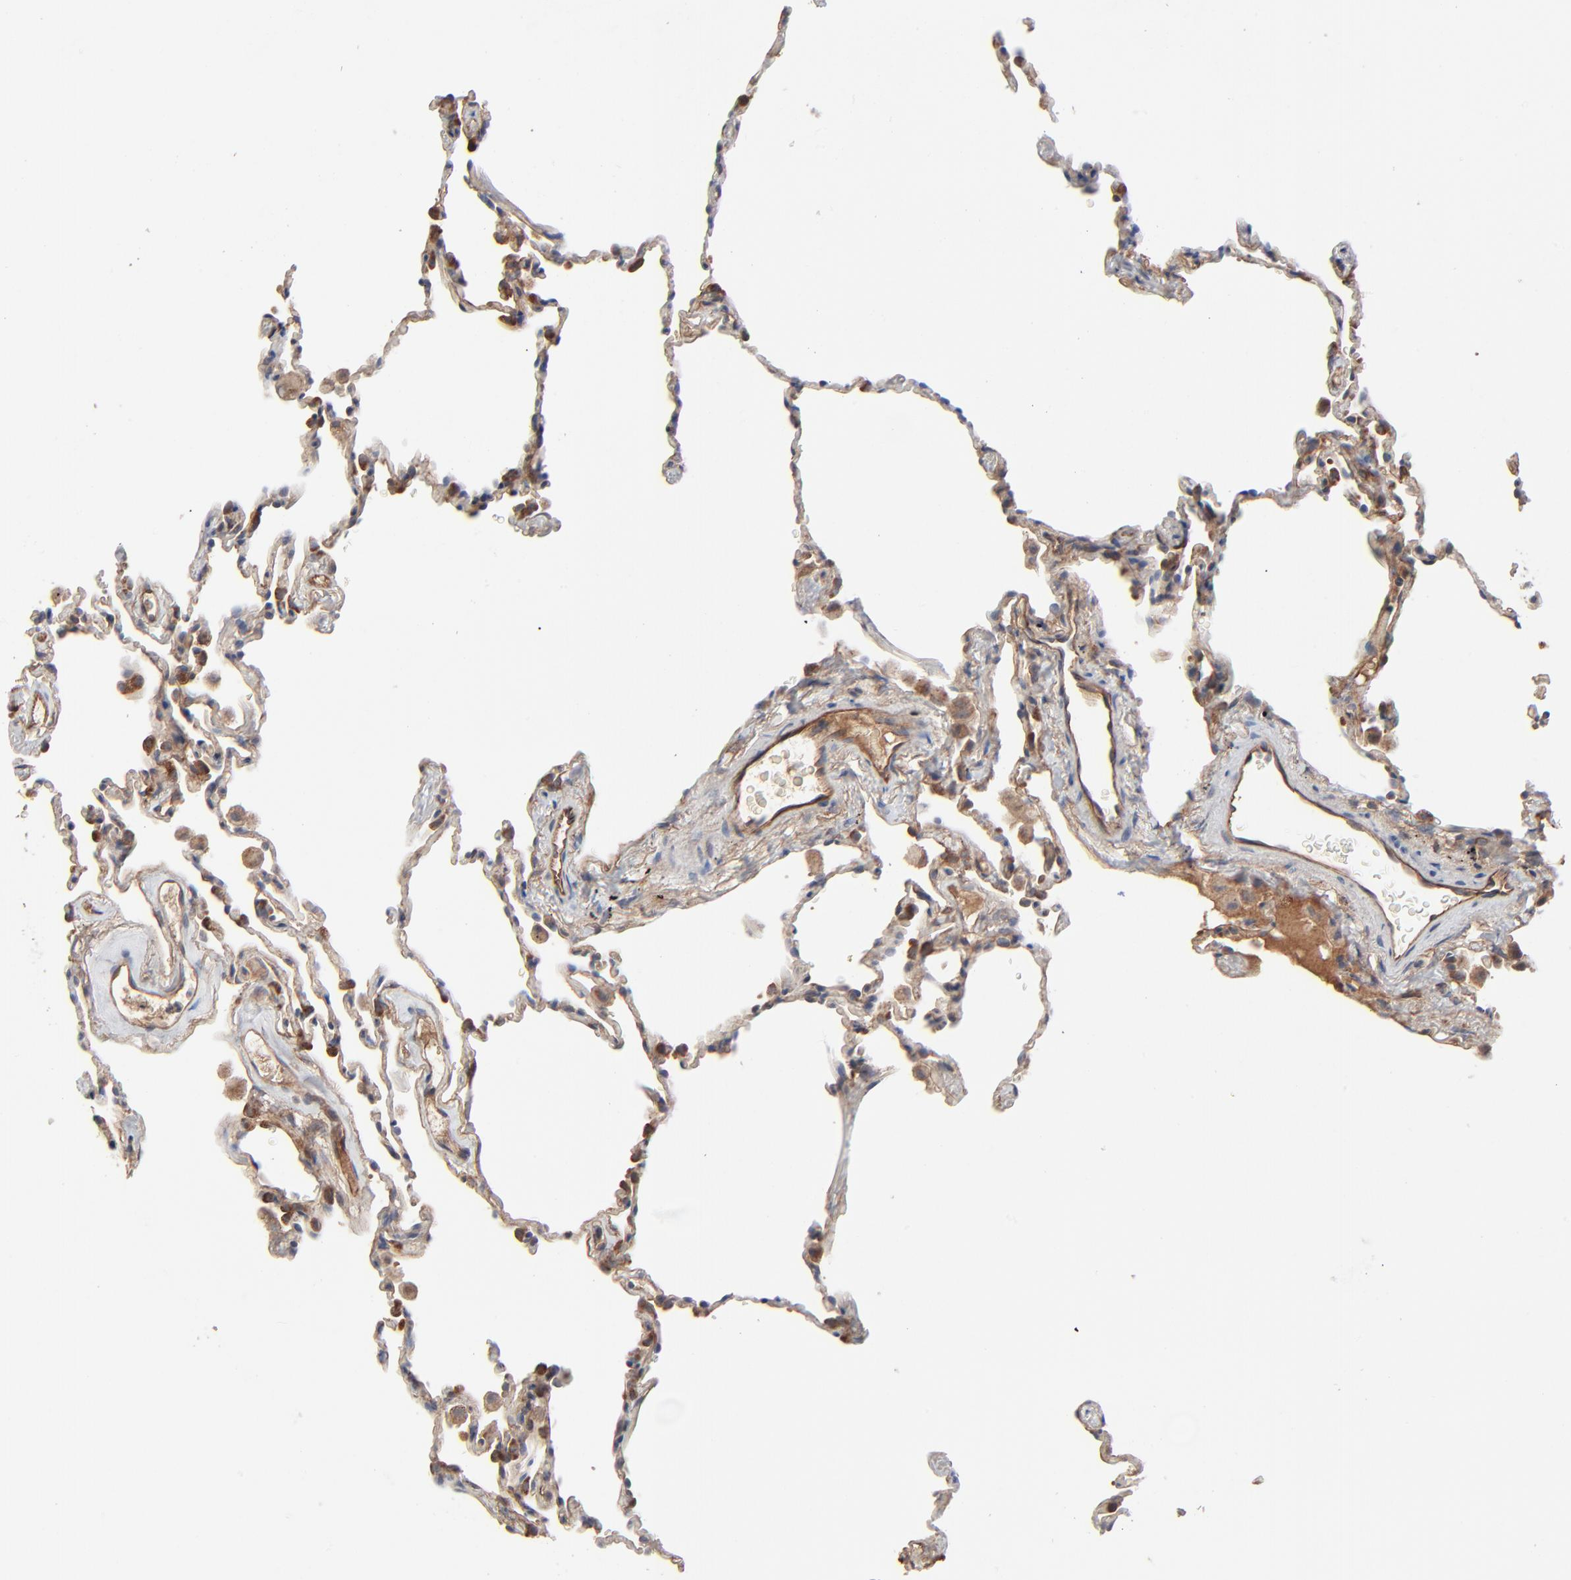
{"staining": {"intensity": "moderate", "quantity": ">75%", "location": "cytoplasmic/membranous"}, "tissue": "lung", "cell_type": "Alveolar cells", "image_type": "normal", "snomed": [{"axis": "morphology", "description": "Normal tissue, NOS"}, {"axis": "morphology", "description": "Soft tissue tumor metastatic"}, {"axis": "topography", "description": "Lung"}], "caption": "Unremarkable lung displays moderate cytoplasmic/membranous positivity in about >75% of alveolar cells.", "gene": "ABLIM3", "patient": {"sex": "male", "age": 59}}